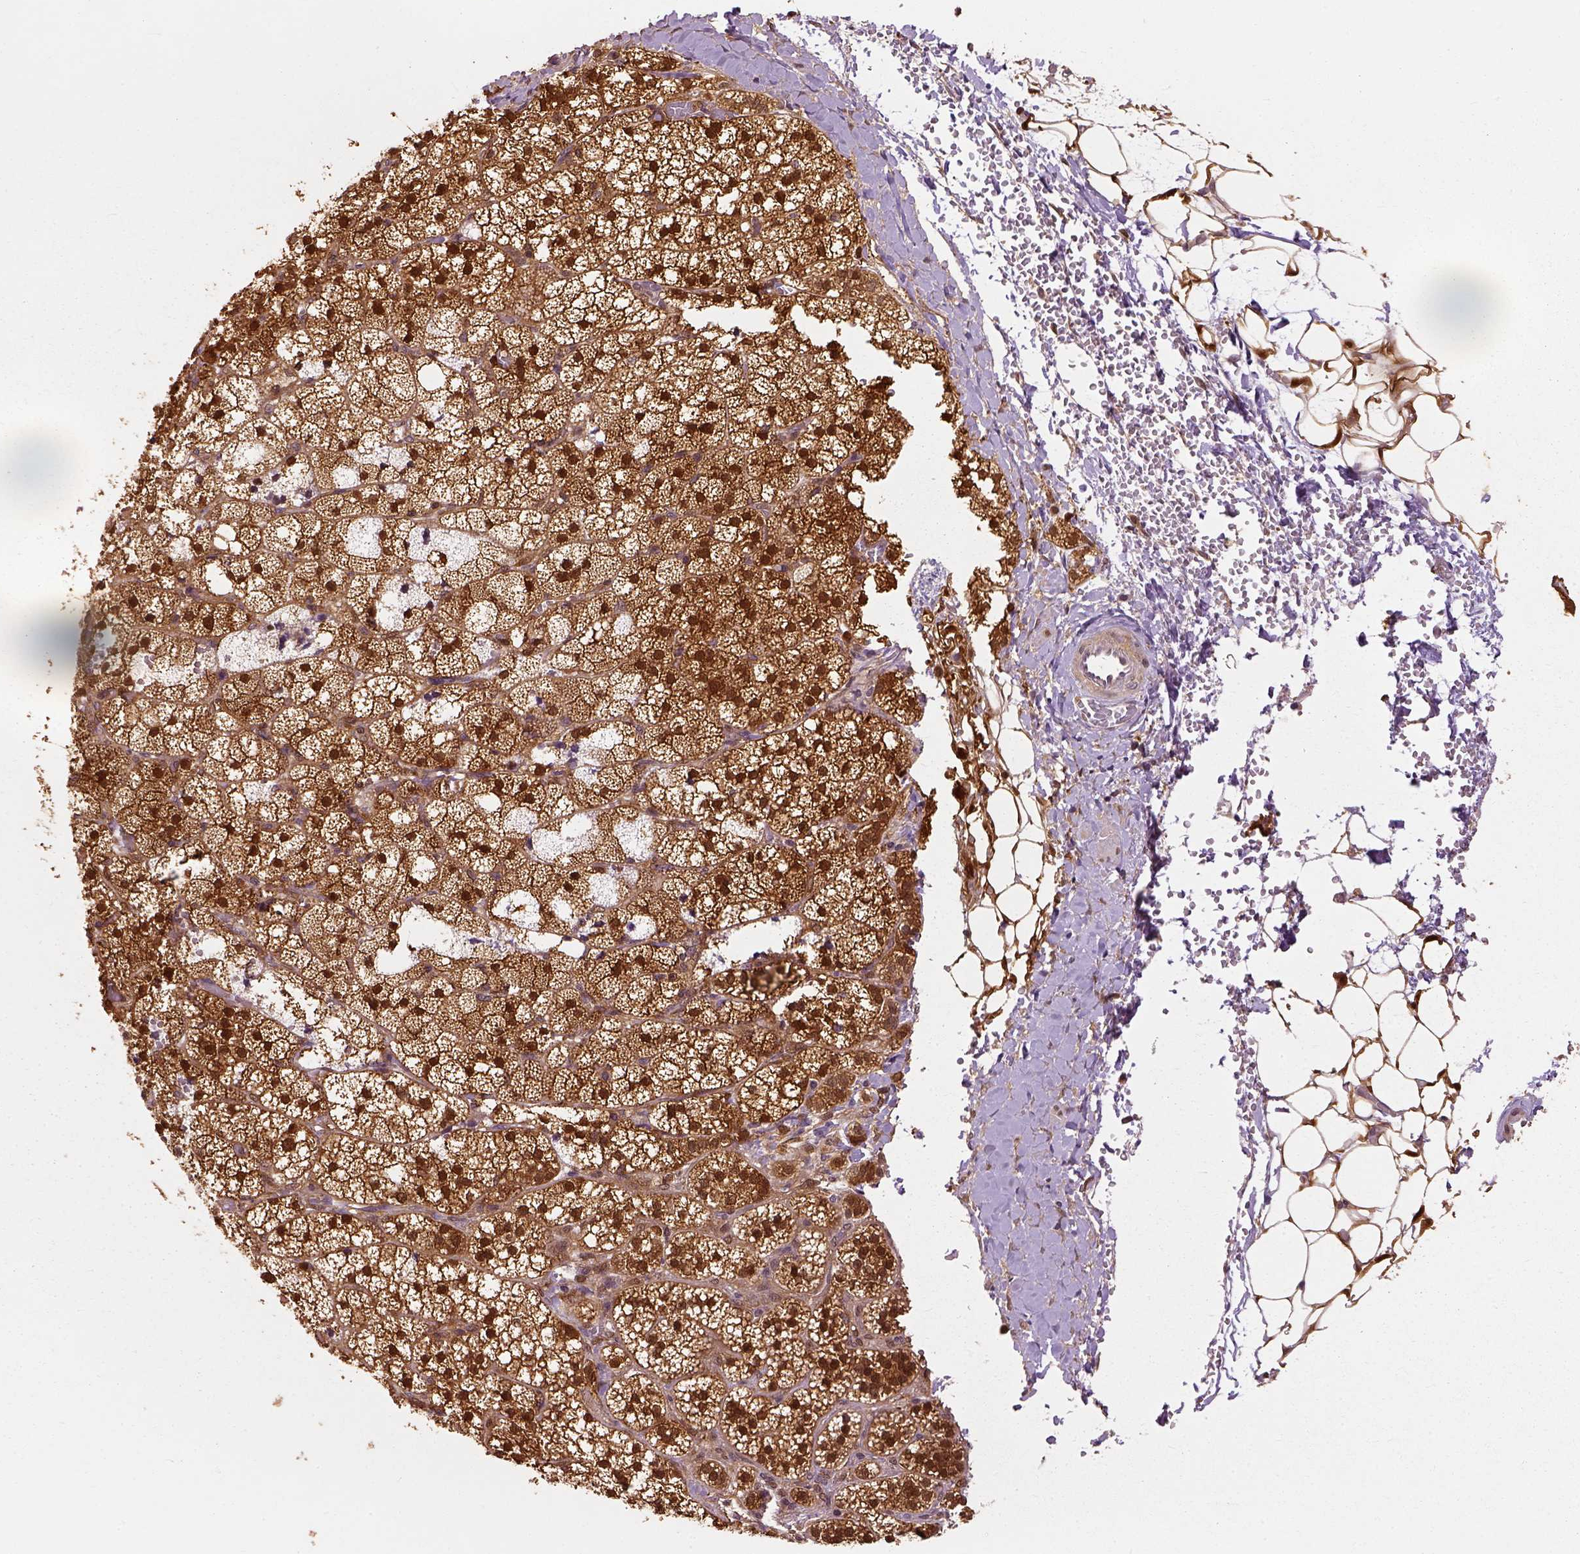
{"staining": {"intensity": "strong", "quantity": ">75%", "location": "cytoplasmic/membranous,nuclear"}, "tissue": "adrenal gland", "cell_type": "Glandular cells", "image_type": "normal", "snomed": [{"axis": "morphology", "description": "Normal tissue, NOS"}, {"axis": "topography", "description": "Adrenal gland"}], "caption": "A micrograph showing strong cytoplasmic/membranous,nuclear staining in about >75% of glandular cells in benign adrenal gland, as visualized by brown immunohistochemical staining.", "gene": "GPI", "patient": {"sex": "male", "age": 53}}